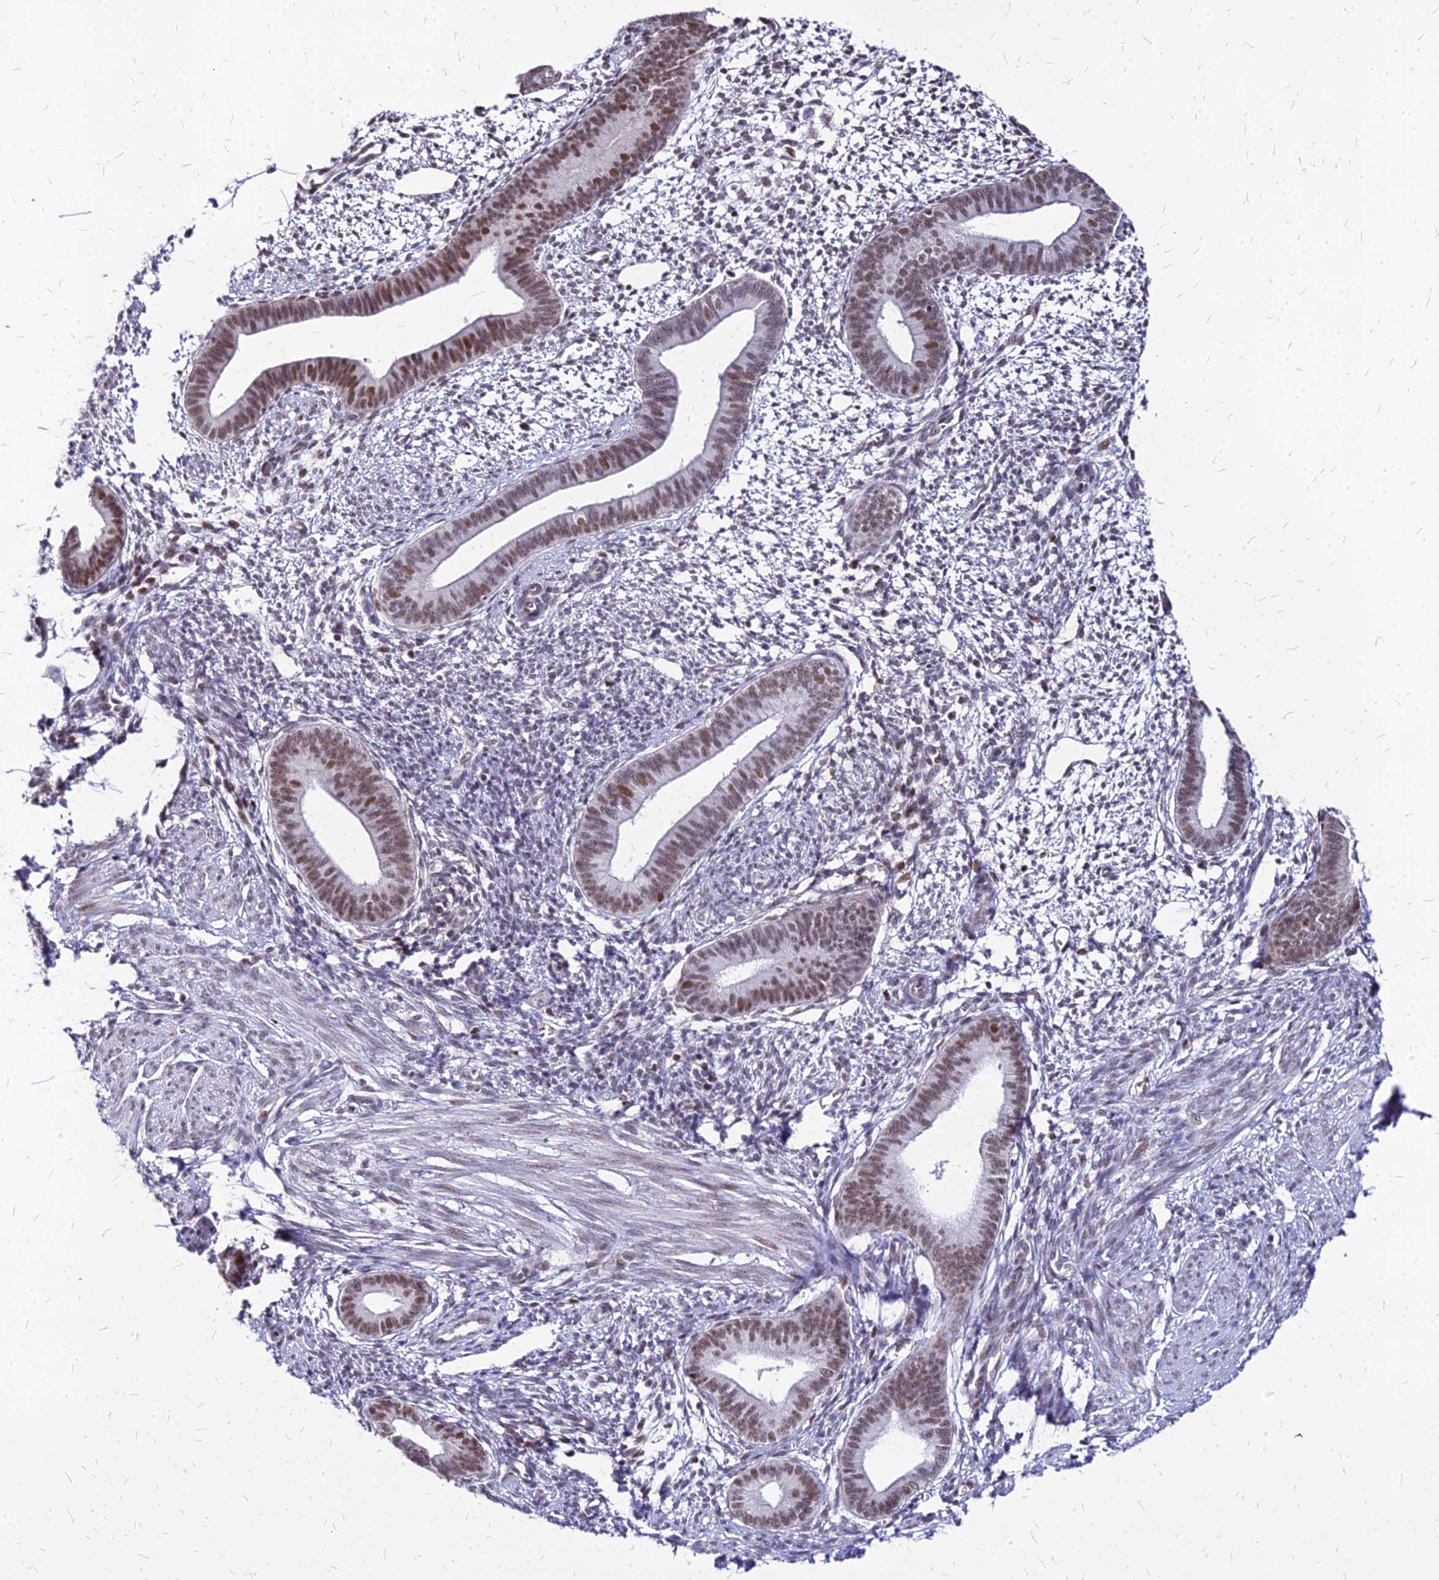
{"staining": {"intensity": "moderate", "quantity": "<25%", "location": "nuclear"}, "tissue": "endometrium", "cell_type": "Cells in endometrial stroma", "image_type": "normal", "snomed": [{"axis": "morphology", "description": "Normal tissue, NOS"}, {"axis": "topography", "description": "Endometrium"}], "caption": "Human endometrium stained for a protein (brown) displays moderate nuclear positive positivity in about <25% of cells in endometrial stroma.", "gene": "FDX2", "patient": {"sex": "female", "age": 46}}